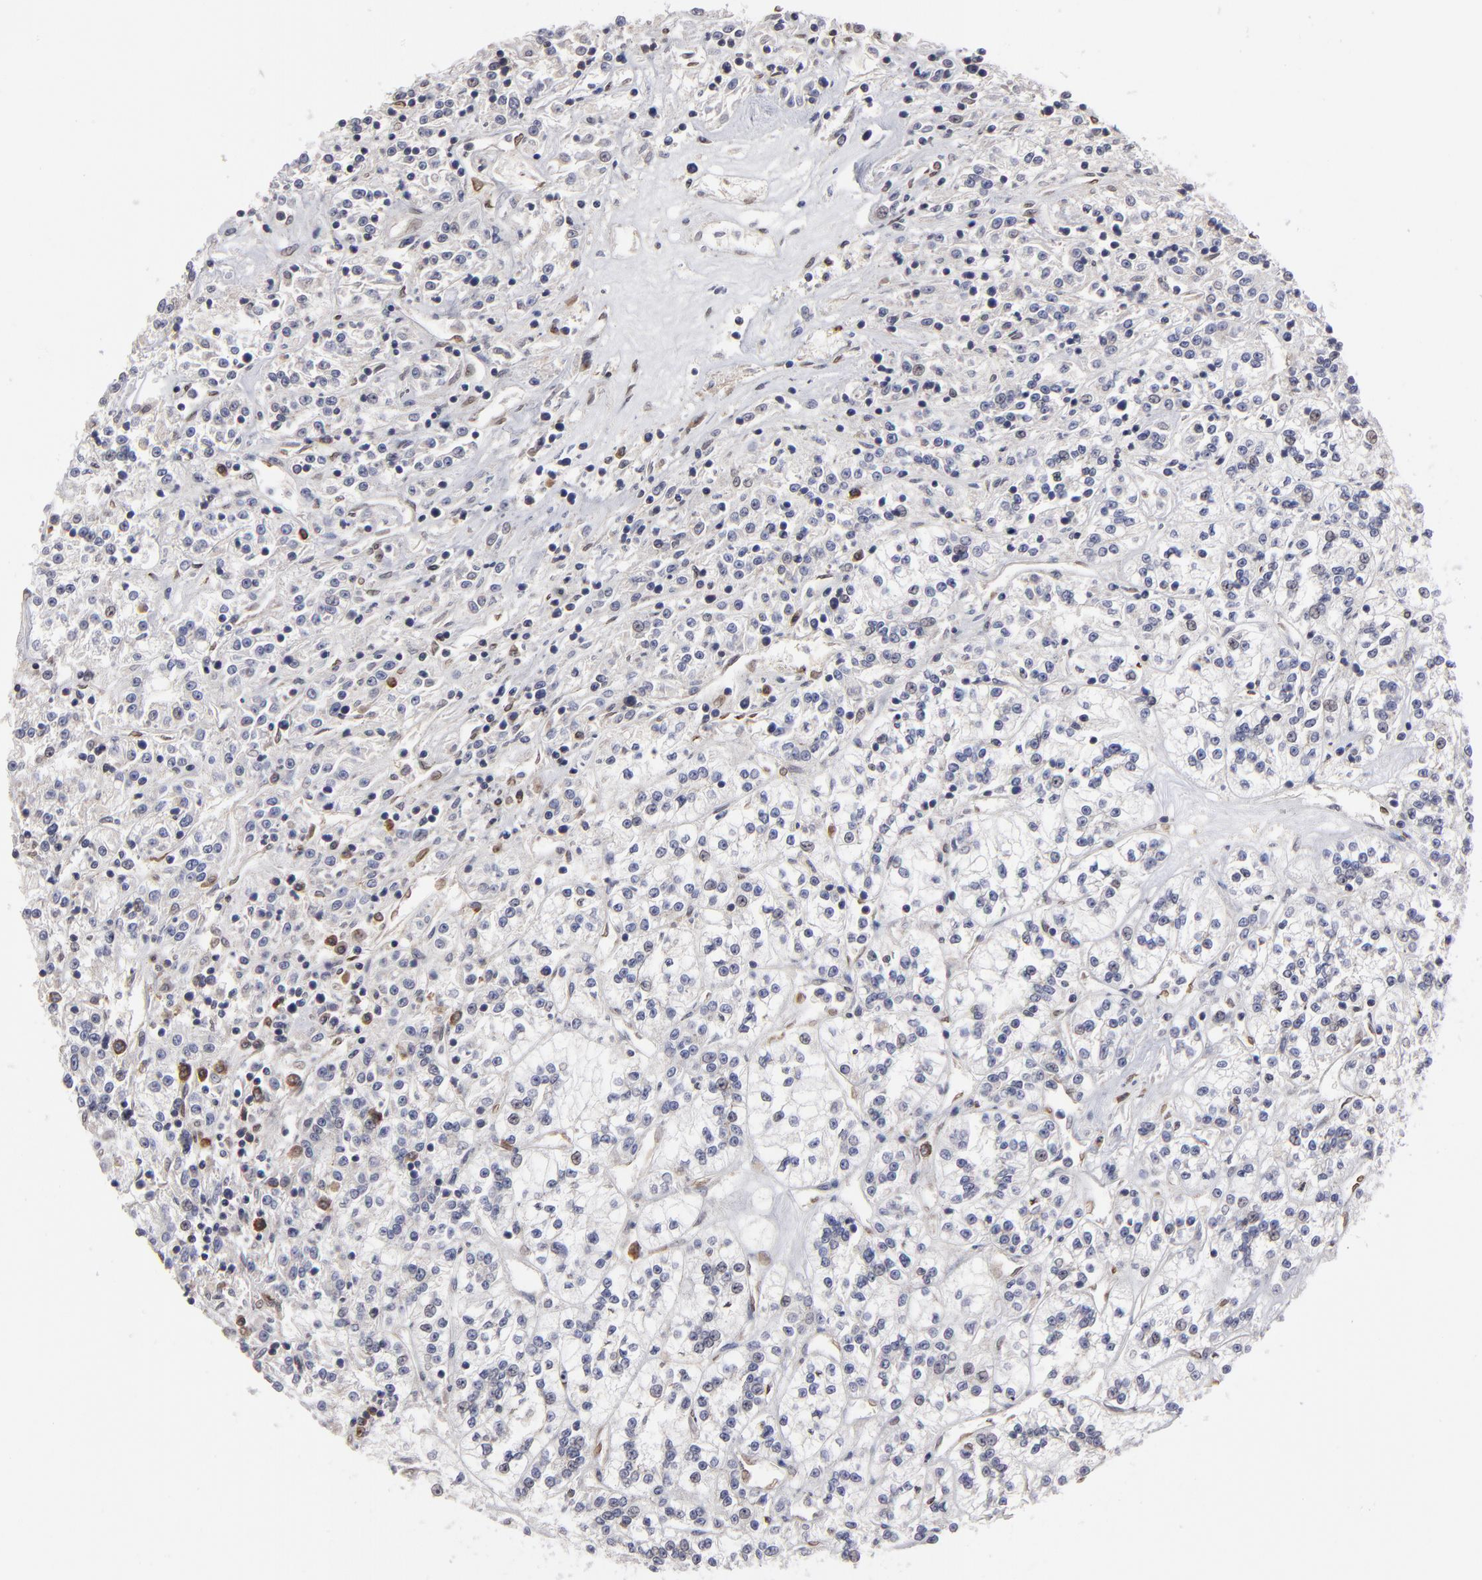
{"staining": {"intensity": "weak", "quantity": "<25%", "location": "nuclear"}, "tissue": "renal cancer", "cell_type": "Tumor cells", "image_type": "cancer", "snomed": [{"axis": "morphology", "description": "Adenocarcinoma, NOS"}, {"axis": "topography", "description": "Kidney"}], "caption": "Renal adenocarcinoma stained for a protein using immunohistochemistry displays no staining tumor cells.", "gene": "CEP97", "patient": {"sex": "female", "age": 76}}